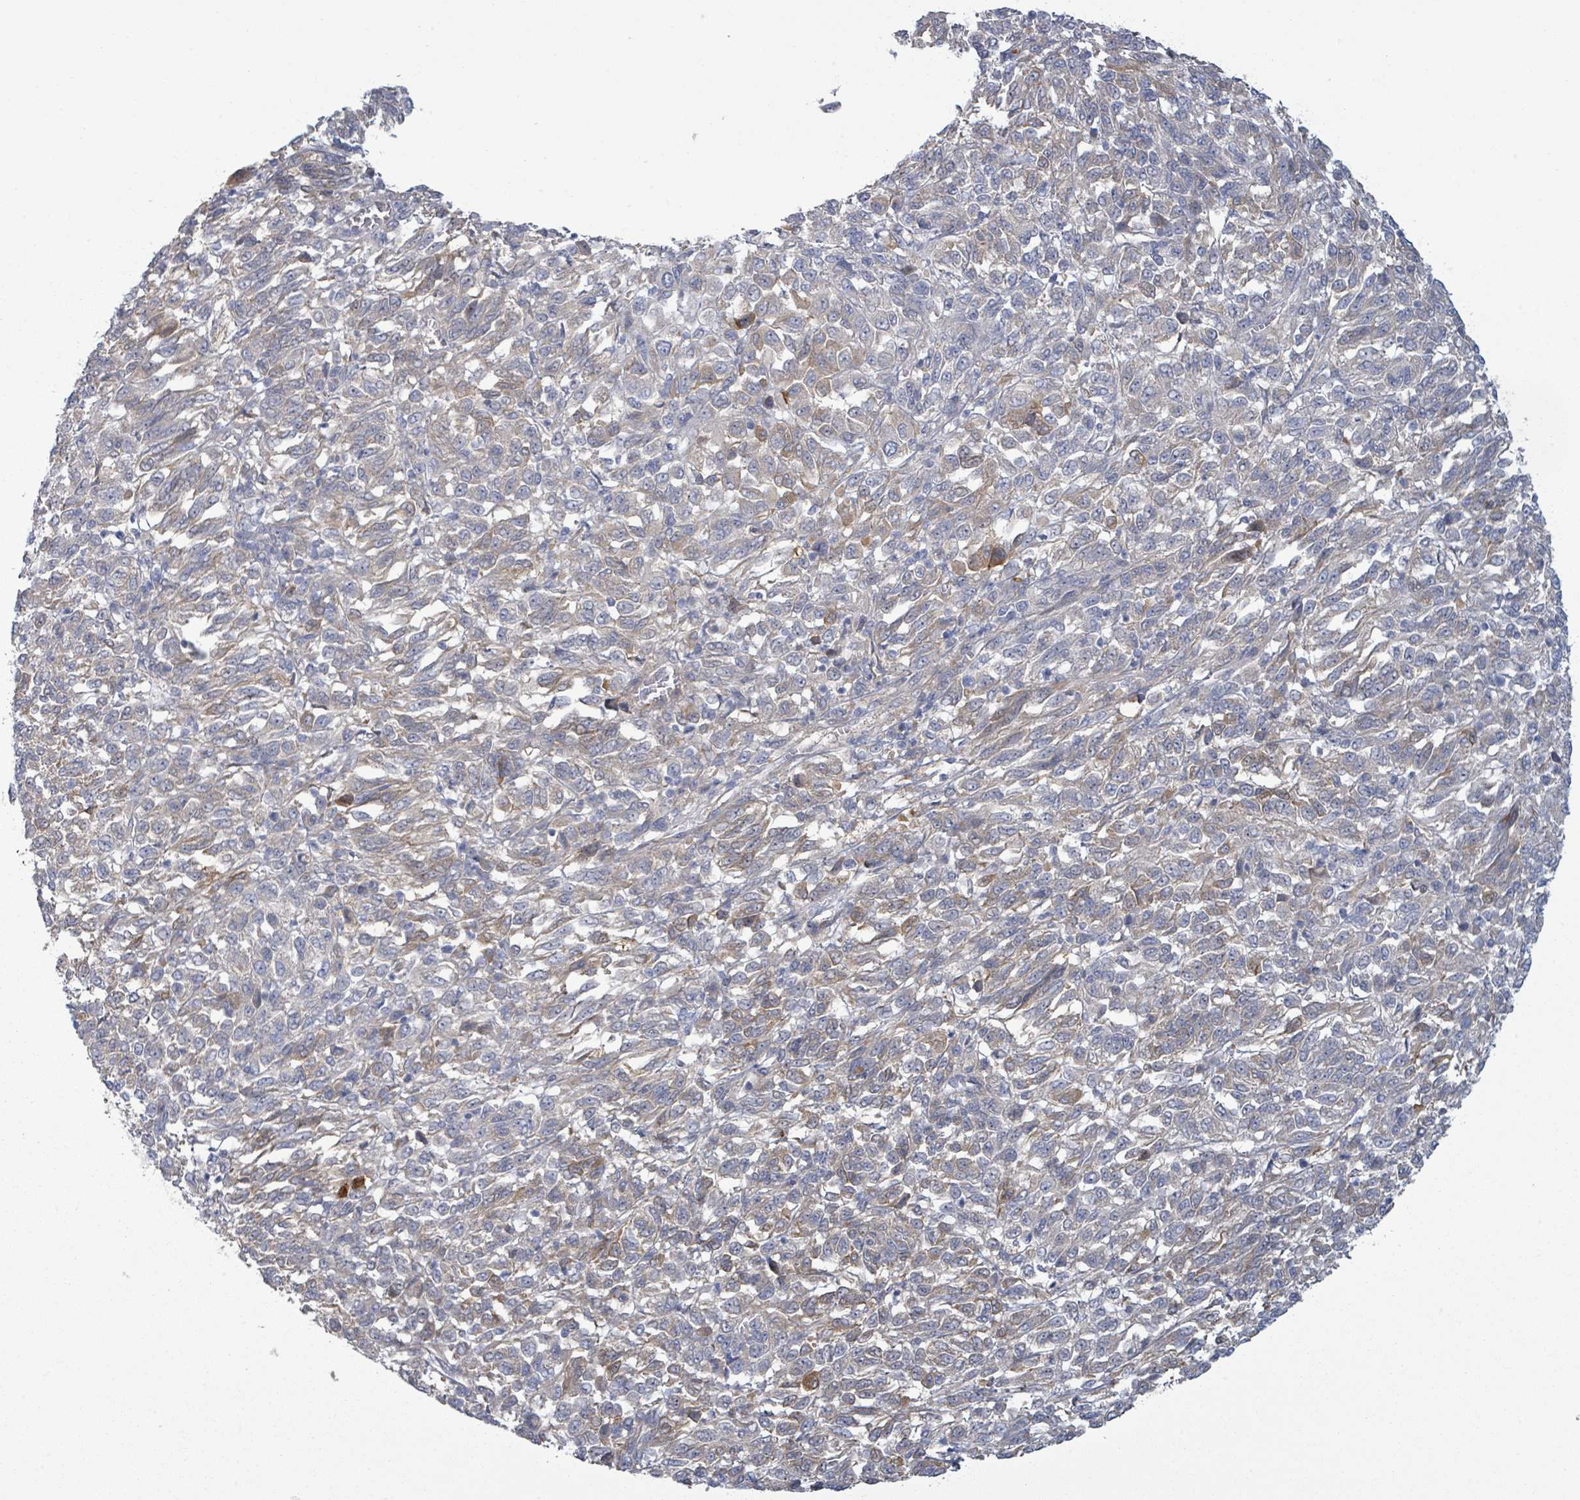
{"staining": {"intensity": "negative", "quantity": "none", "location": "none"}, "tissue": "melanoma", "cell_type": "Tumor cells", "image_type": "cancer", "snomed": [{"axis": "morphology", "description": "Malignant melanoma, Metastatic site"}, {"axis": "topography", "description": "Lung"}], "caption": "A photomicrograph of melanoma stained for a protein displays no brown staining in tumor cells.", "gene": "COL13A1", "patient": {"sex": "male", "age": 64}}